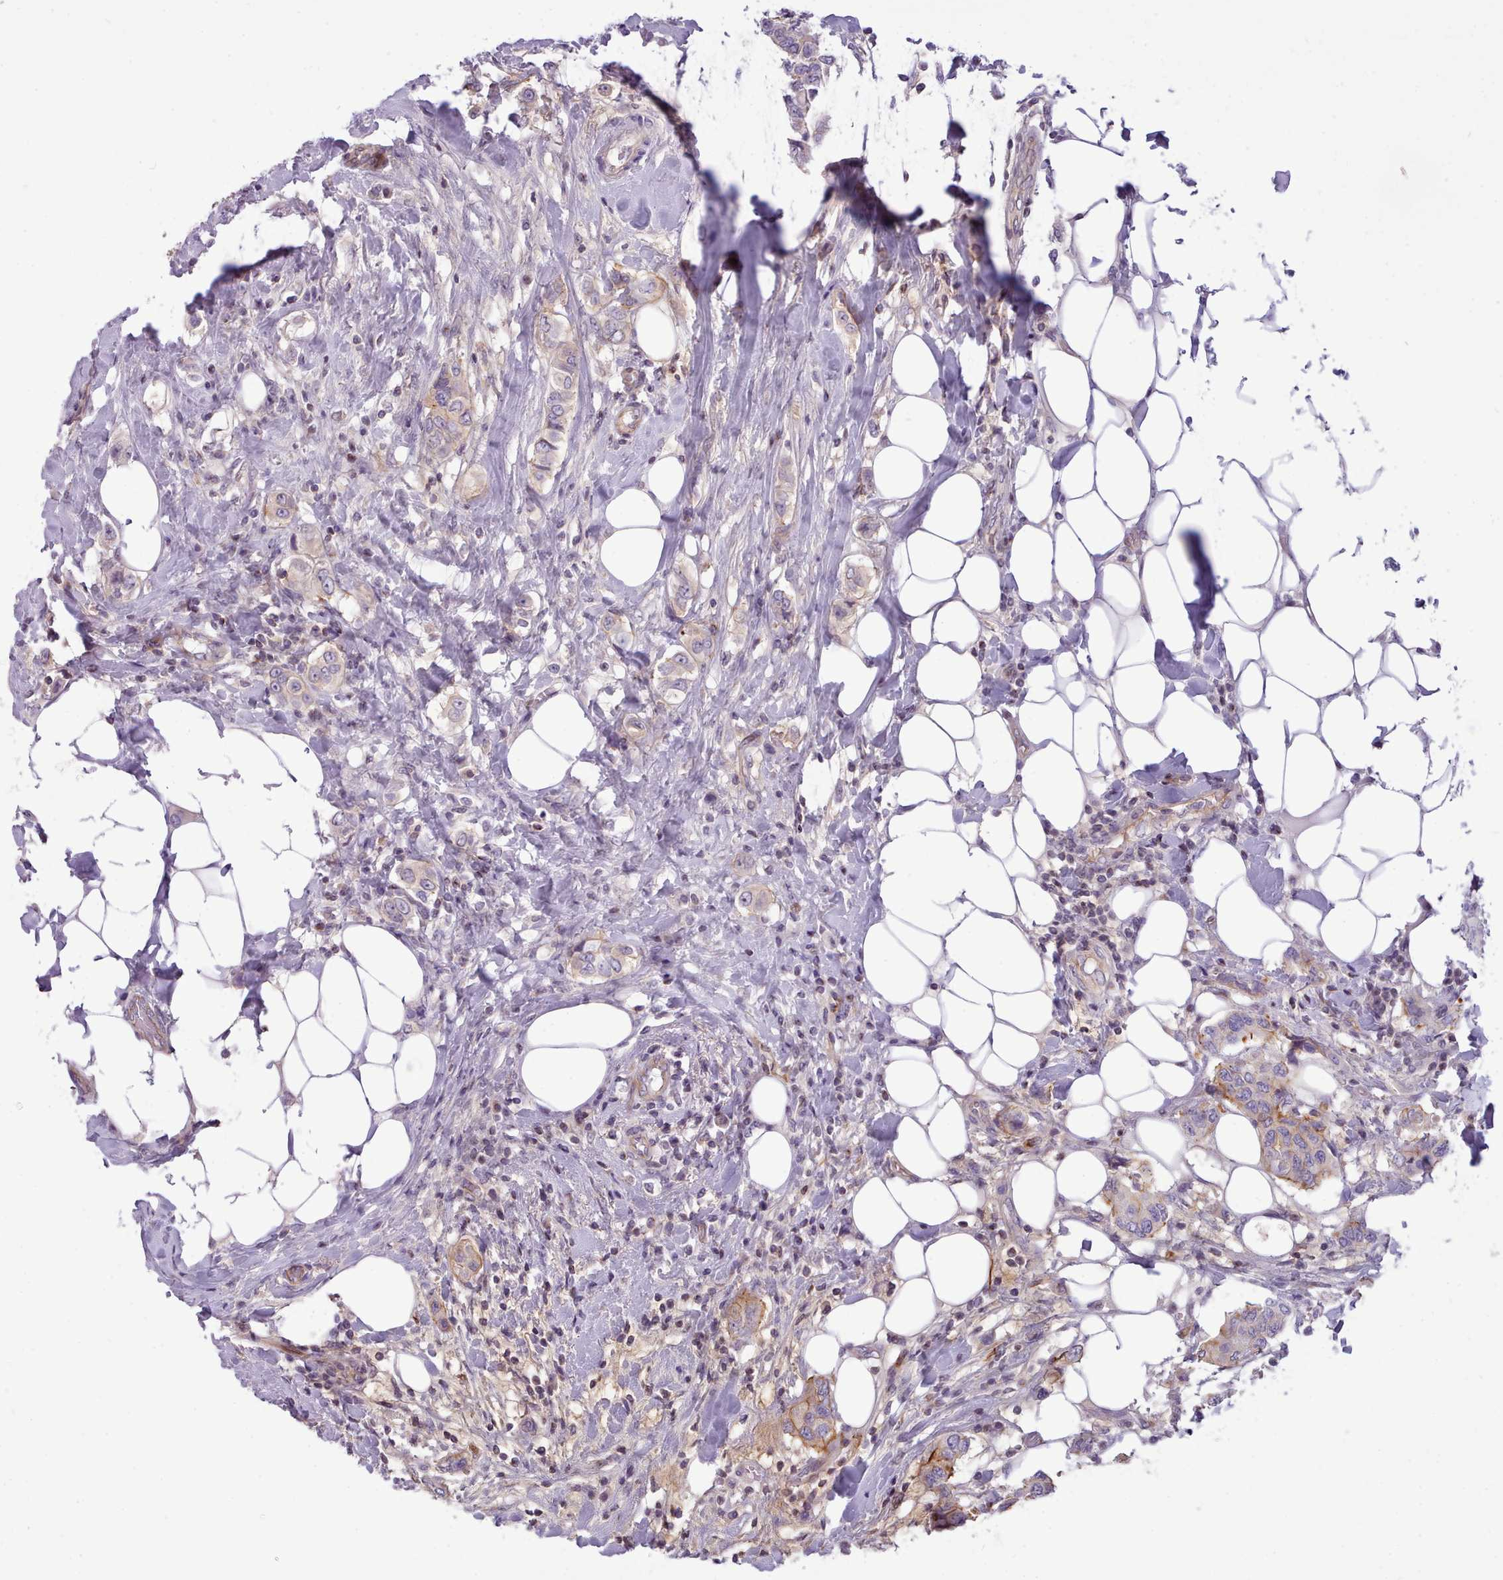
{"staining": {"intensity": "moderate", "quantity": "<25%", "location": "cytoplasmic/membranous"}, "tissue": "breast cancer", "cell_type": "Tumor cells", "image_type": "cancer", "snomed": [{"axis": "morphology", "description": "Lobular carcinoma"}, {"axis": "topography", "description": "Breast"}], "caption": "IHC image of neoplastic tissue: lobular carcinoma (breast) stained using immunohistochemistry demonstrates low levels of moderate protein expression localized specifically in the cytoplasmic/membranous of tumor cells, appearing as a cytoplasmic/membranous brown color.", "gene": "CYP2A13", "patient": {"sex": "female", "age": 51}}